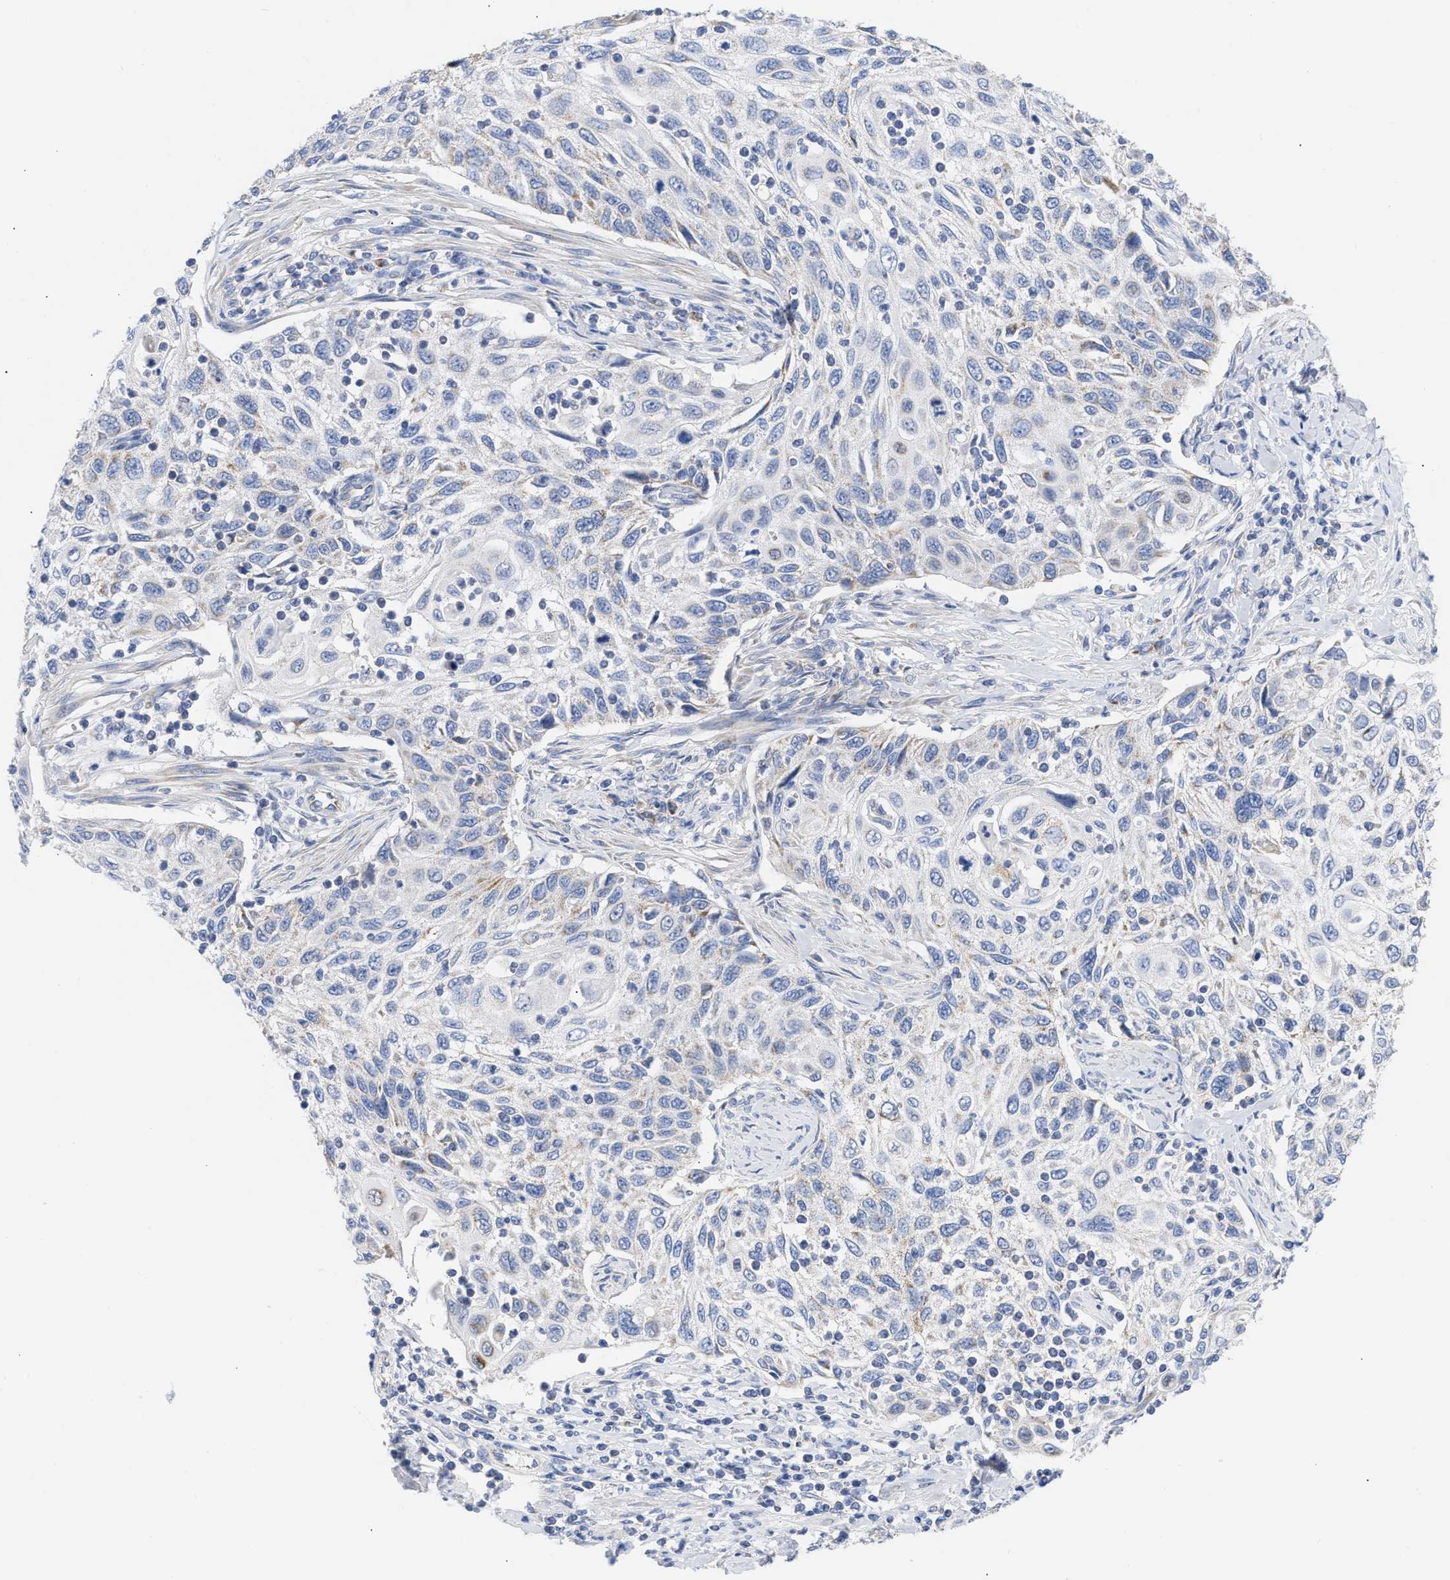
{"staining": {"intensity": "weak", "quantity": "<25%", "location": "cytoplasmic/membranous"}, "tissue": "cervical cancer", "cell_type": "Tumor cells", "image_type": "cancer", "snomed": [{"axis": "morphology", "description": "Squamous cell carcinoma, NOS"}, {"axis": "topography", "description": "Cervix"}], "caption": "Immunohistochemistry photomicrograph of human cervical squamous cell carcinoma stained for a protein (brown), which demonstrates no expression in tumor cells.", "gene": "ACOT13", "patient": {"sex": "female", "age": 70}}